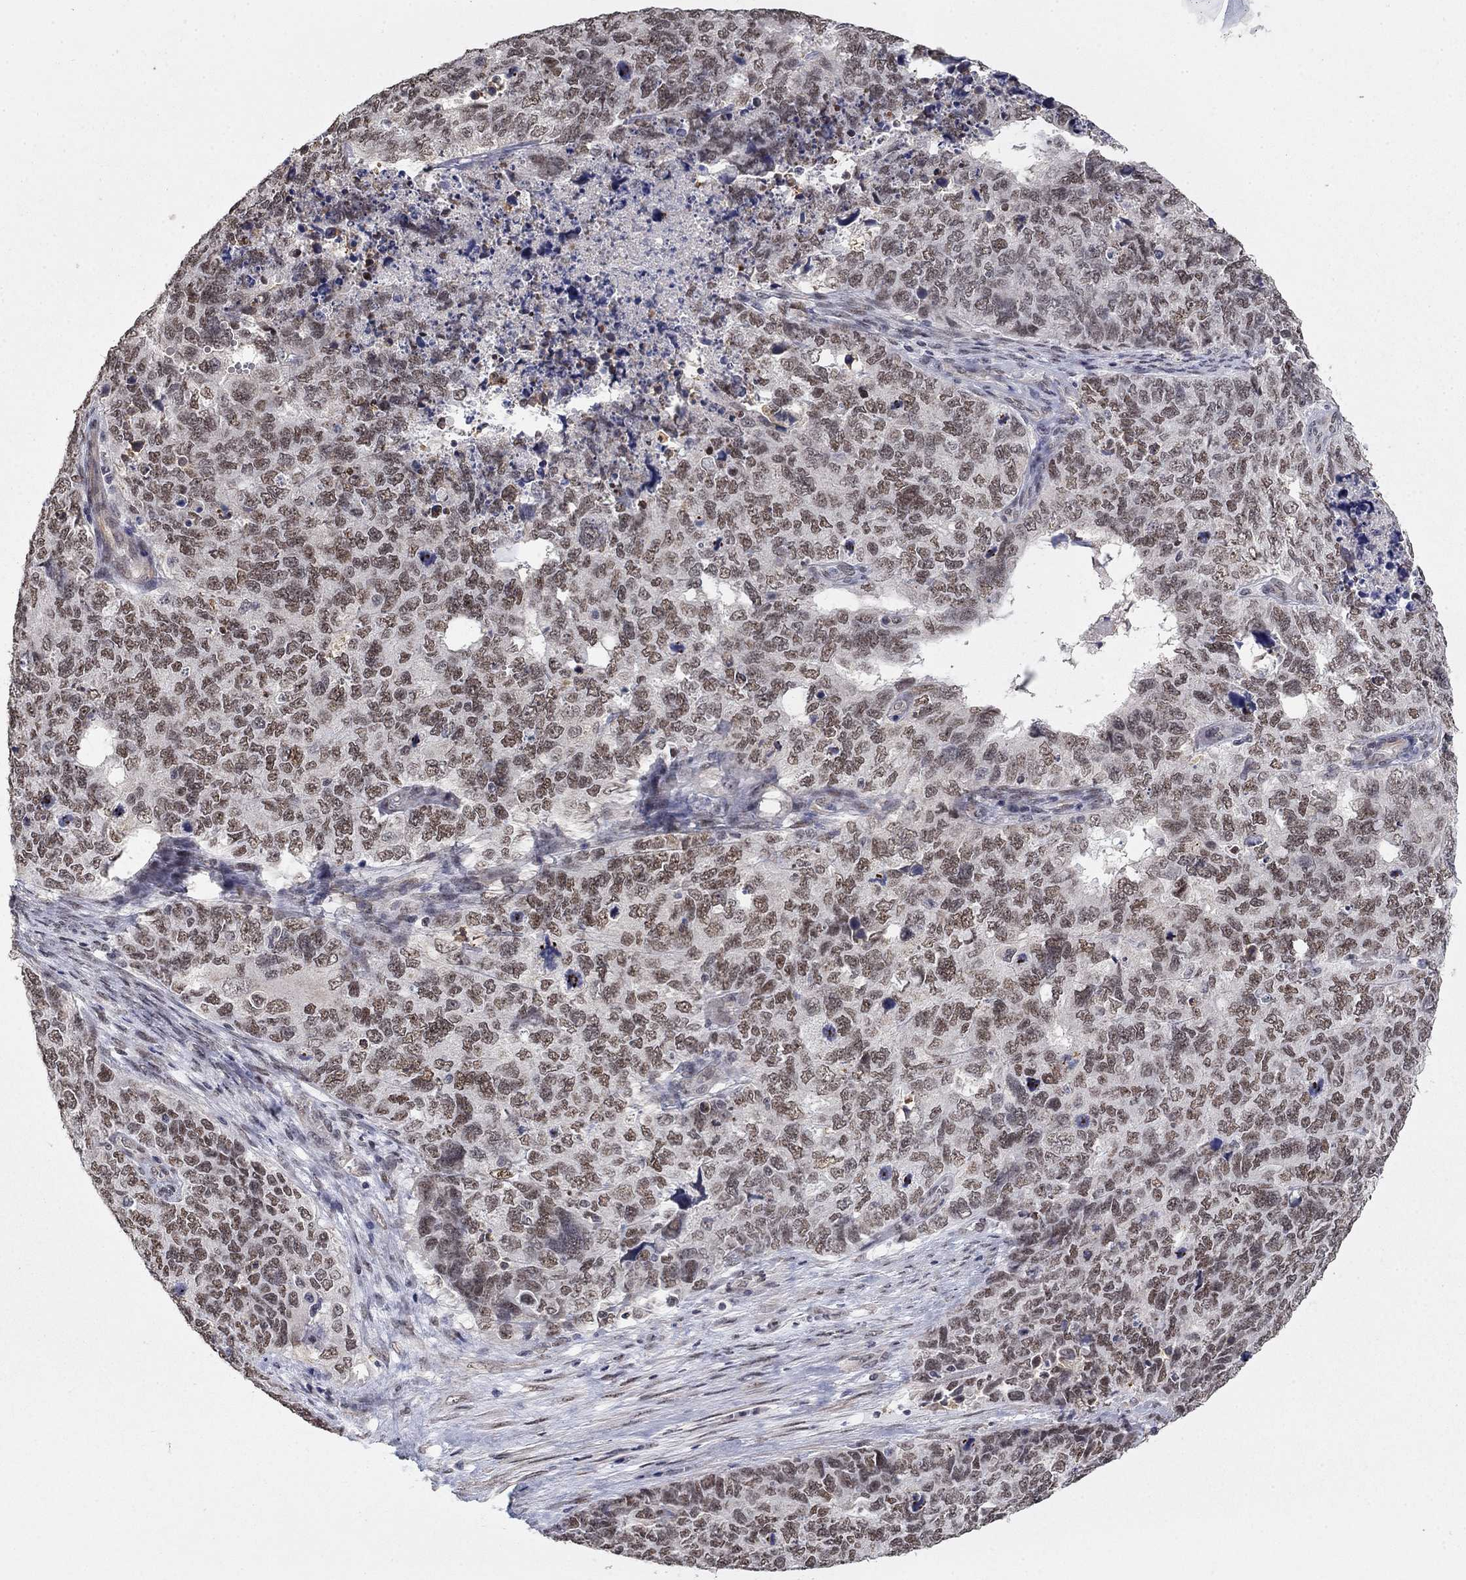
{"staining": {"intensity": "moderate", "quantity": "25%-75%", "location": "nuclear"}, "tissue": "cervical cancer", "cell_type": "Tumor cells", "image_type": "cancer", "snomed": [{"axis": "morphology", "description": "Squamous cell carcinoma, NOS"}, {"axis": "topography", "description": "Cervix"}], "caption": "Immunohistochemical staining of human cervical cancer (squamous cell carcinoma) exhibits medium levels of moderate nuclear expression in about 25%-75% of tumor cells.", "gene": "GRIA3", "patient": {"sex": "female", "age": 63}}